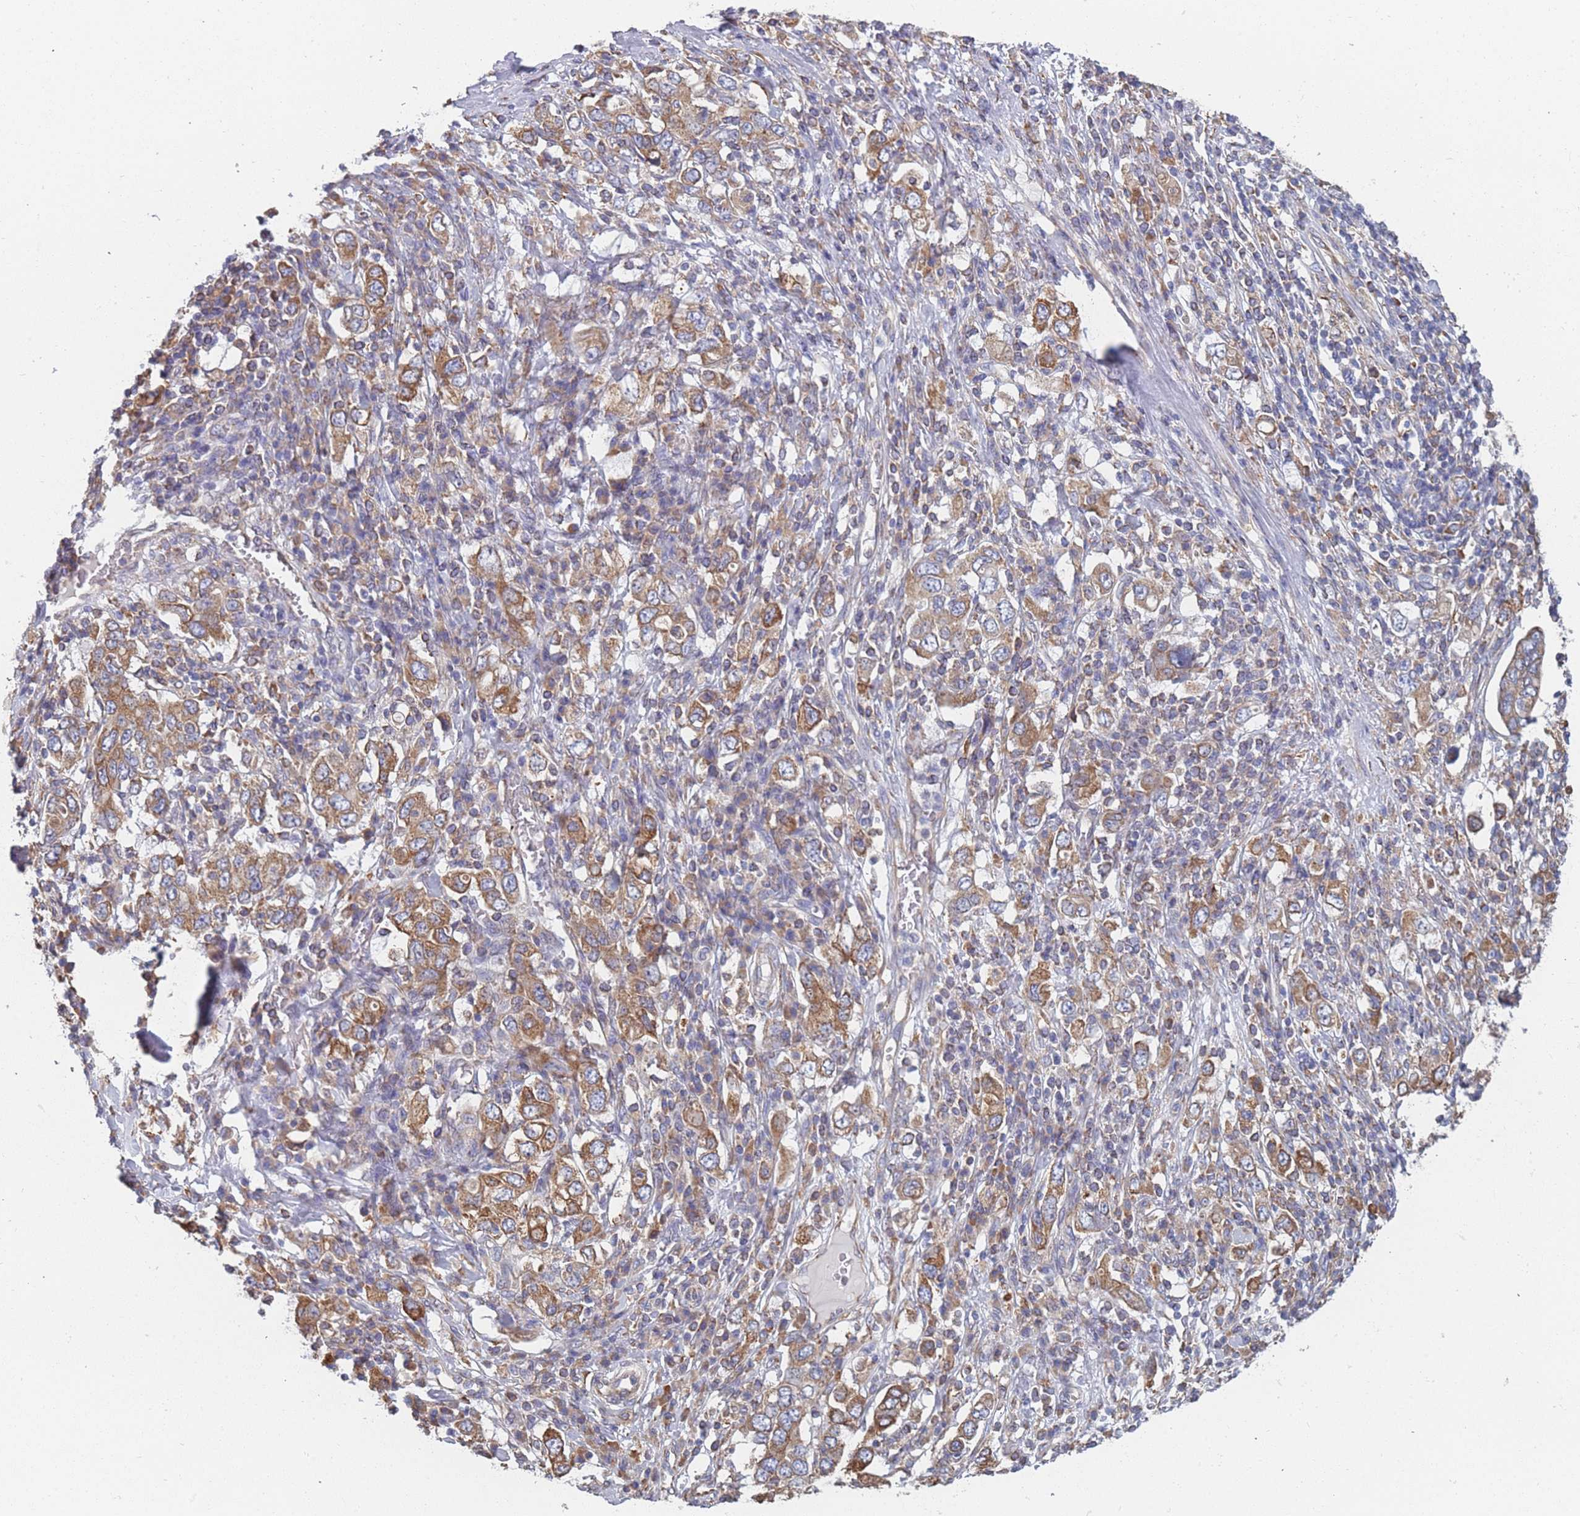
{"staining": {"intensity": "moderate", "quantity": ">75%", "location": "cytoplasmic/membranous"}, "tissue": "stomach cancer", "cell_type": "Tumor cells", "image_type": "cancer", "snomed": [{"axis": "morphology", "description": "Adenocarcinoma, NOS"}, {"axis": "topography", "description": "Stomach, upper"}, {"axis": "topography", "description": "Stomach"}], "caption": "DAB (3,3'-diaminobenzidine) immunohistochemical staining of stomach adenocarcinoma shows moderate cytoplasmic/membranous protein staining in about >75% of tumor cells.", "gene": "OR7C2", "patient": {"sex": "male", "age": 62}}